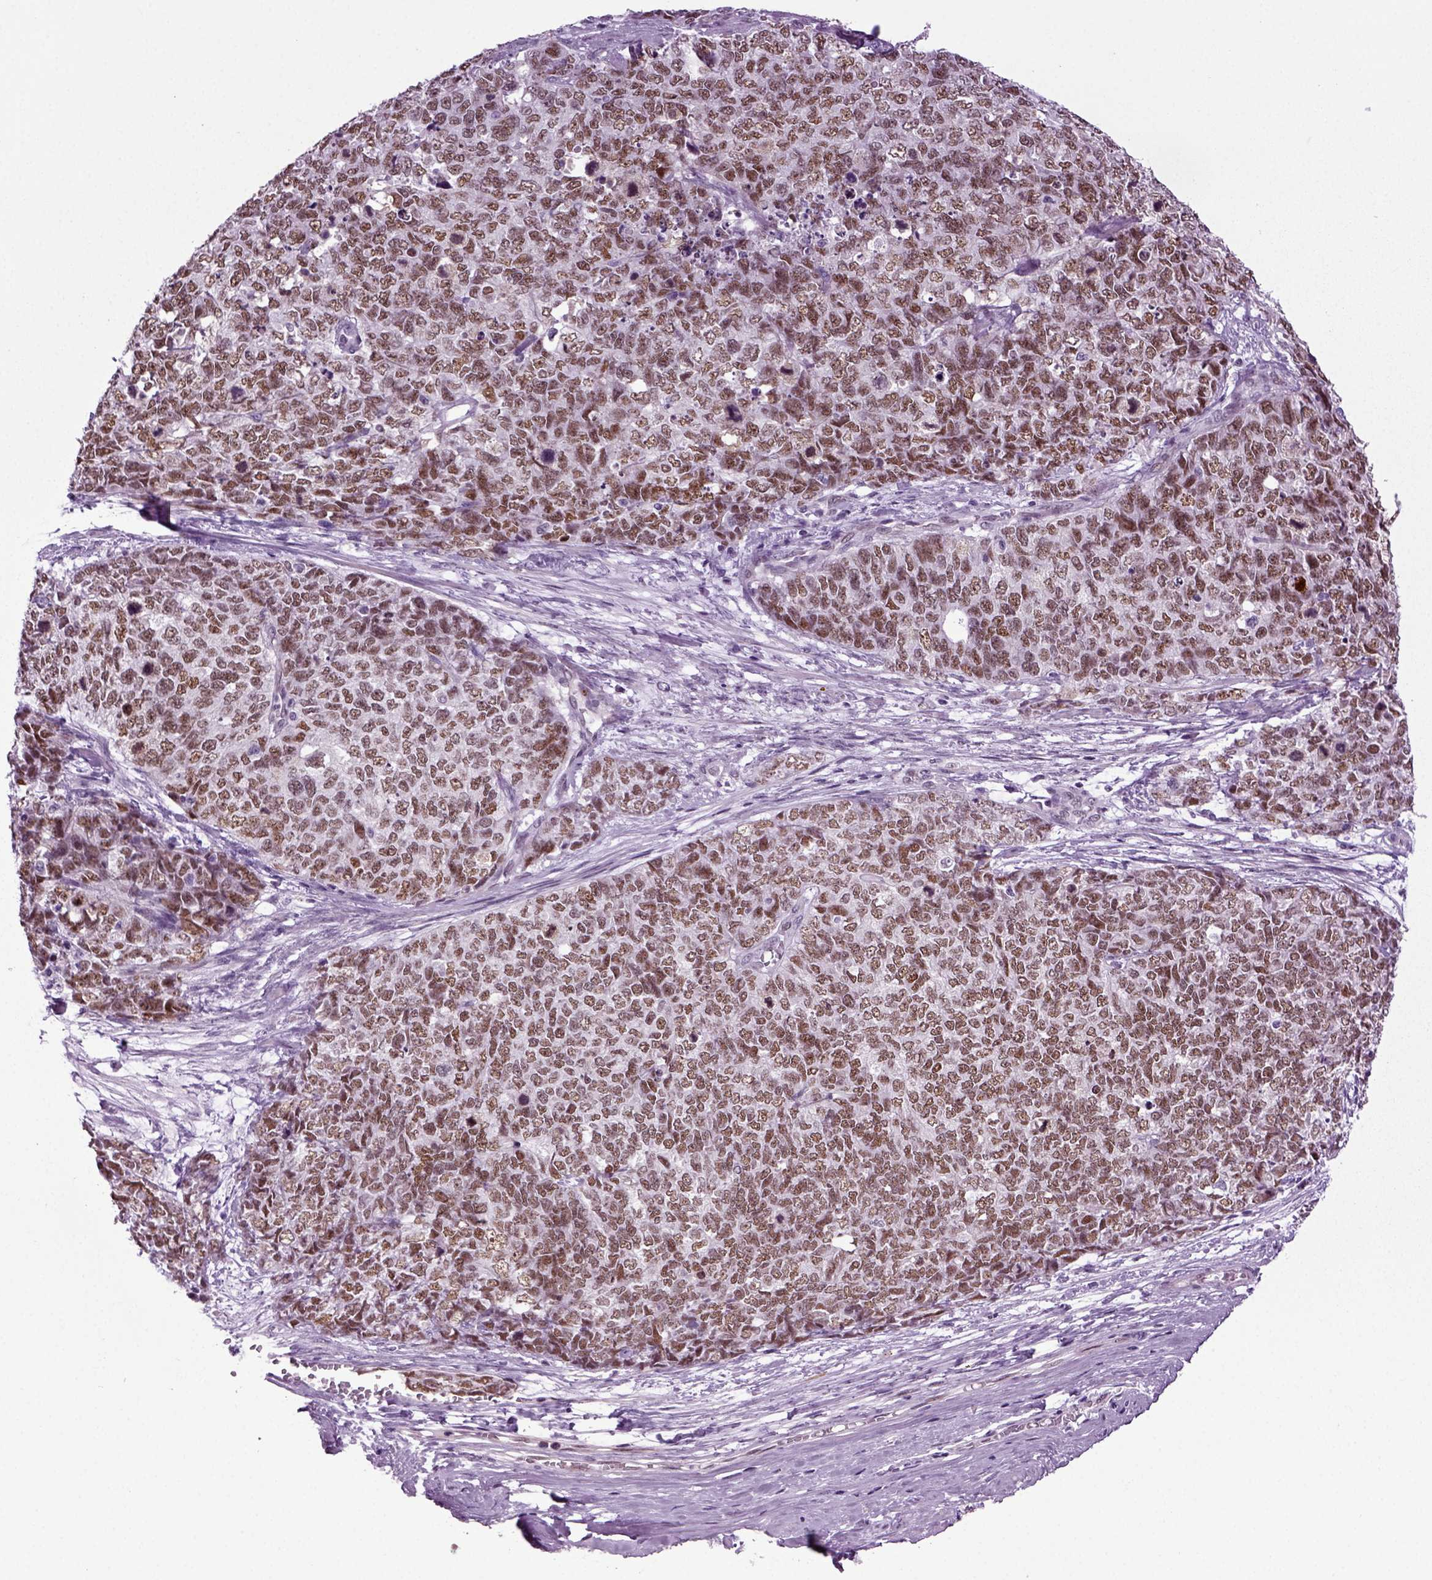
{"staining": {"intensity": "moderate", "quantity": ">75%", "location": "nuclear"}, "tissue": "cervical cancer", "cell_type": "Tumor cells", "image_type": "cancer", "snomed": [{"axis": "morphology", "description": "Squamous cell carcinoma, NOS"}, {"axis": "topography", "description": "Cervix"}], "caption": "Tumor cells show medium levels of moderate nuclear positivity in approximately >75% of cells in human cervical cancer (squamous cell carcinoma). (Stains: DAB in brown, nuclei in blue, Microscopy: brightfield microscopy at high magnification).", "gene": "RFX3", "patient": {"sex": "female", "age": 63}}